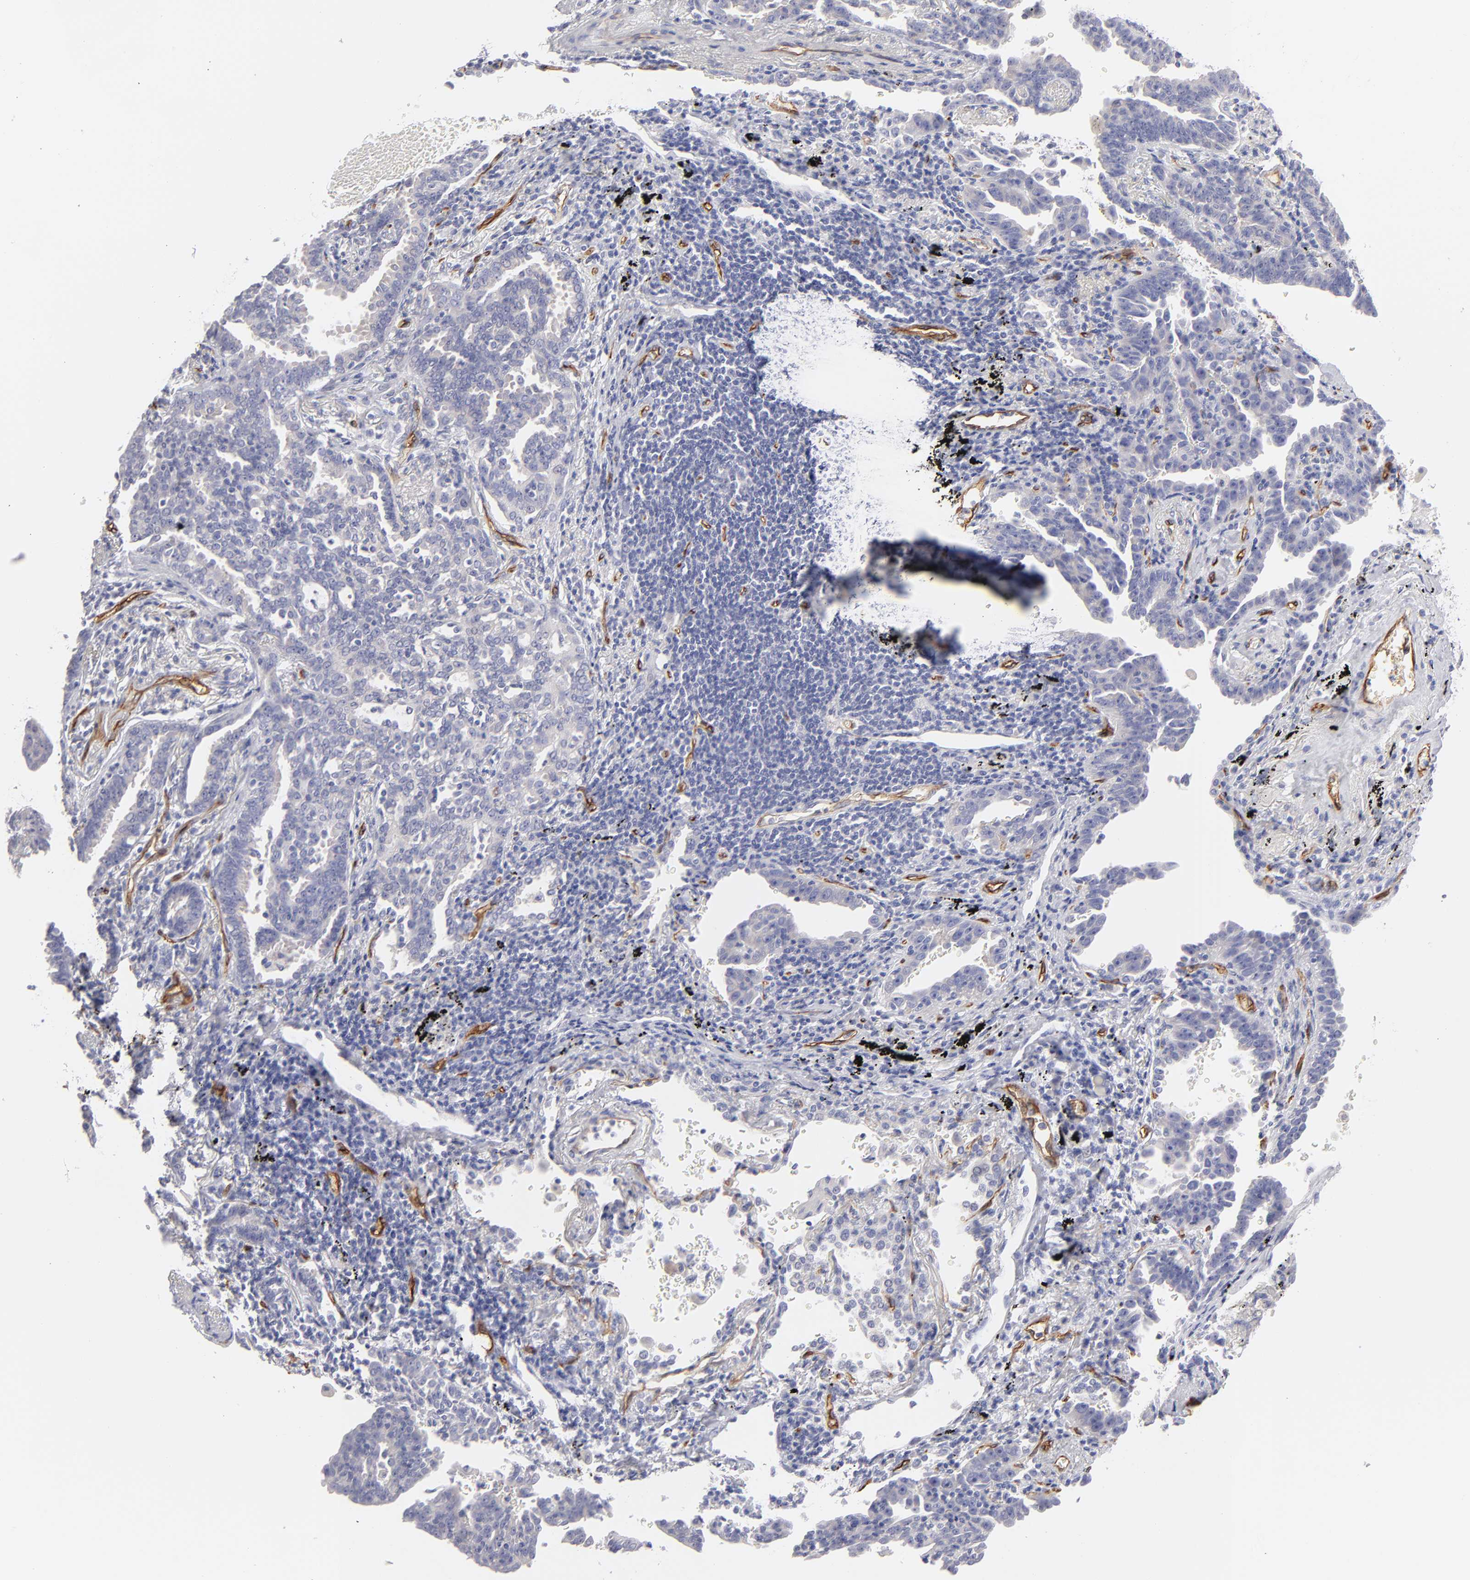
{"staining": {"intensity": "negative", "quantity": "none", "location": "none"}, "tissue": "lung cancer", "cell_type": "Tumor cells", "image_type": "cancer", "snomed": [{"axis": "morphology", "description": "Adenocarcinoma, NOS"}, {"axis": "topography", "description": "Lung"}], "caption": "There is no significant staining in tumor cells of lung adenocarcinoma. The staining is performed using DAB (3,3'-diaminobenzidine) brown chromogen with nuclei counter-stained in using hematoxylin.", "gene": "PLVAP", "patient": {"sex": "female", "age": 64}}